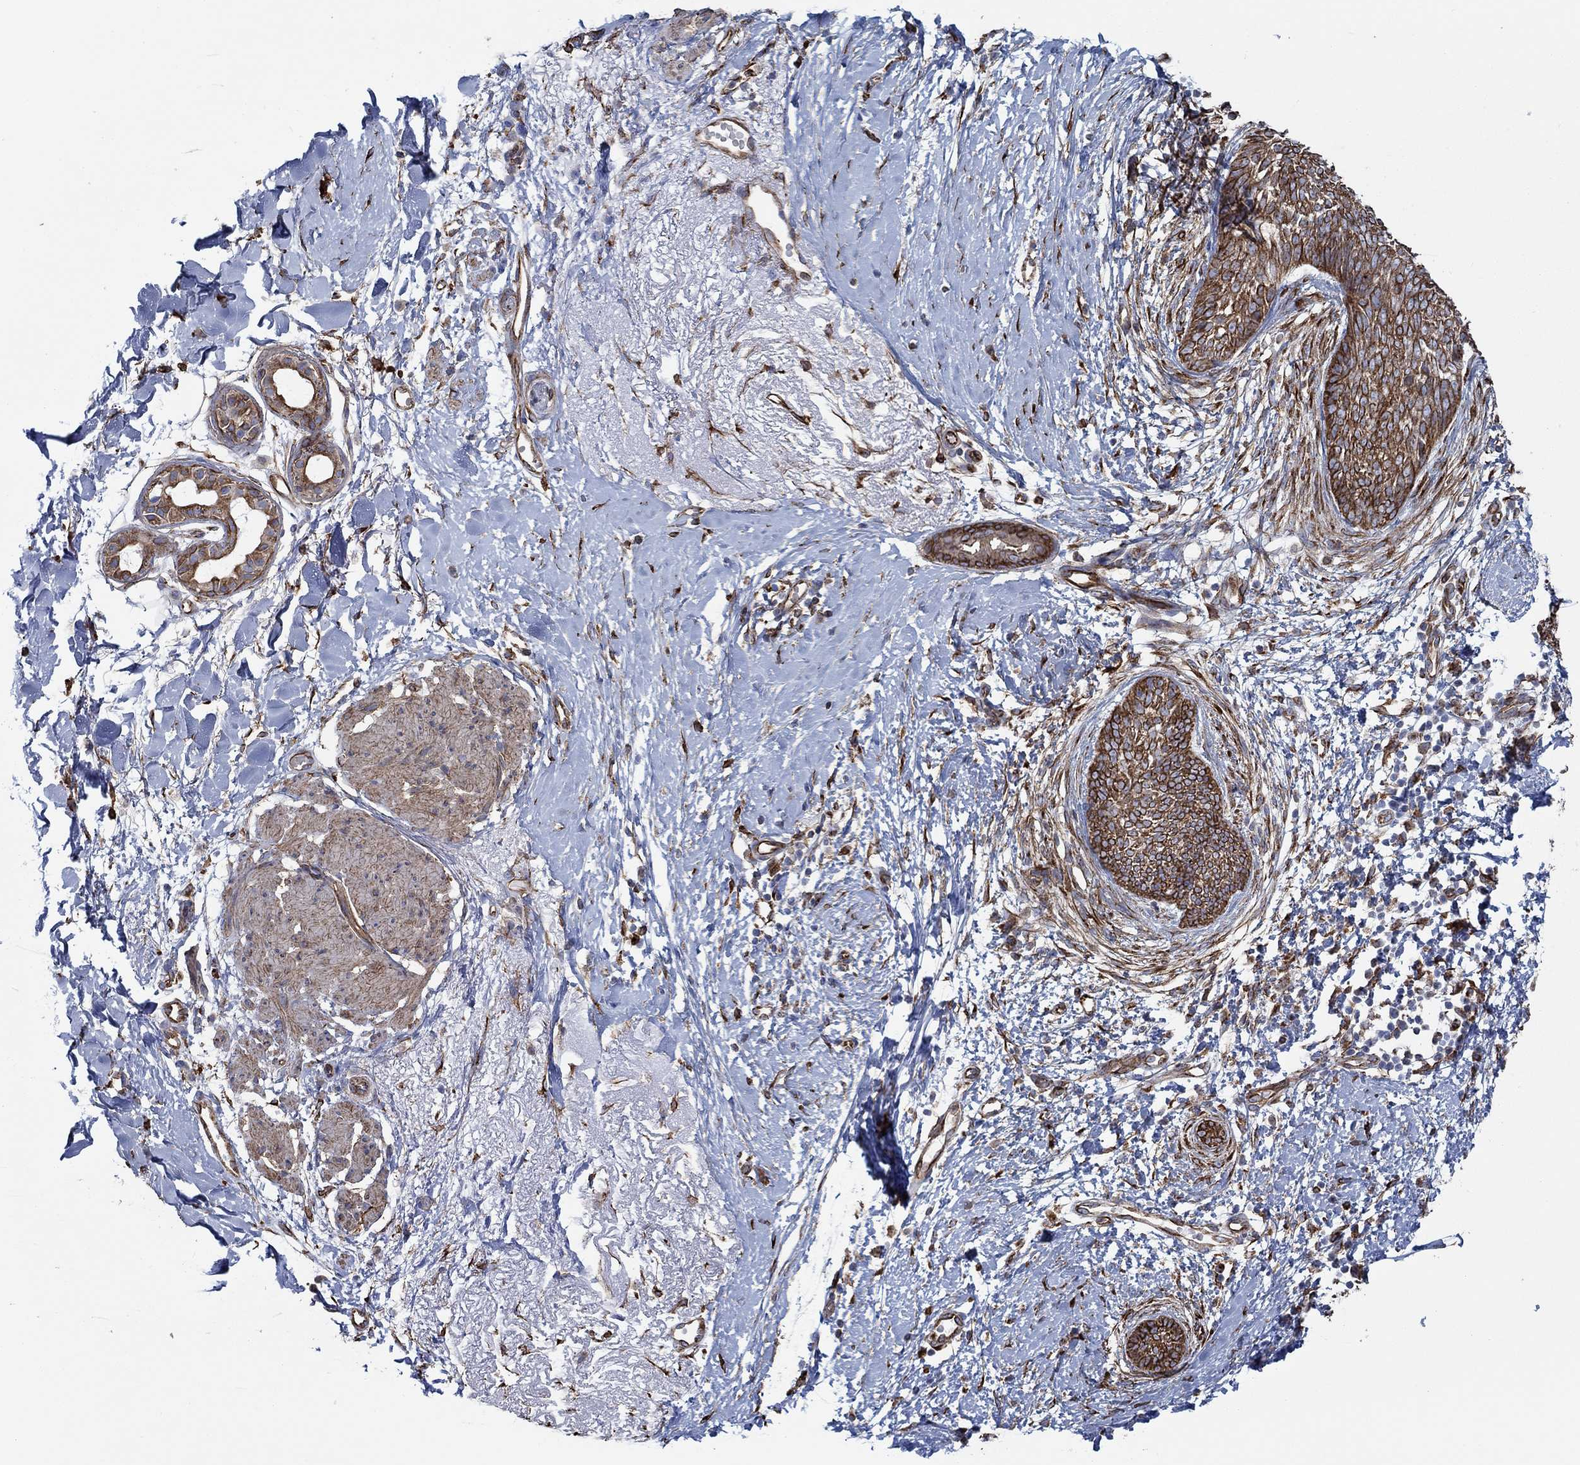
{"staining": {"intensity": "strong", "quantity": ">75%", "location": "cytoplasmic/membranous"}, "tissue": "skin cancer", "cell_type": "Tumor cells", "image_type": "cancer", "snomed": [{"axis": "morphology", "description": "Normal tissue, NOS"}, {"axis": "morphology", "description": "Basal cell carcinoma"}, {"axis": "topography", "description": "Skin"}], "caption": "Immunohistochemical staining of human skin basal cell carcinoma displays strong cytoplasmic/membranous protein expression in about >75% of tumor cells. Using DAB (brown) and hematoxylin (blue) stains, captured at high magnification using brightfield microscopy.", "gene": "STC2", "patient": {"sex": "male", "age": 84}}